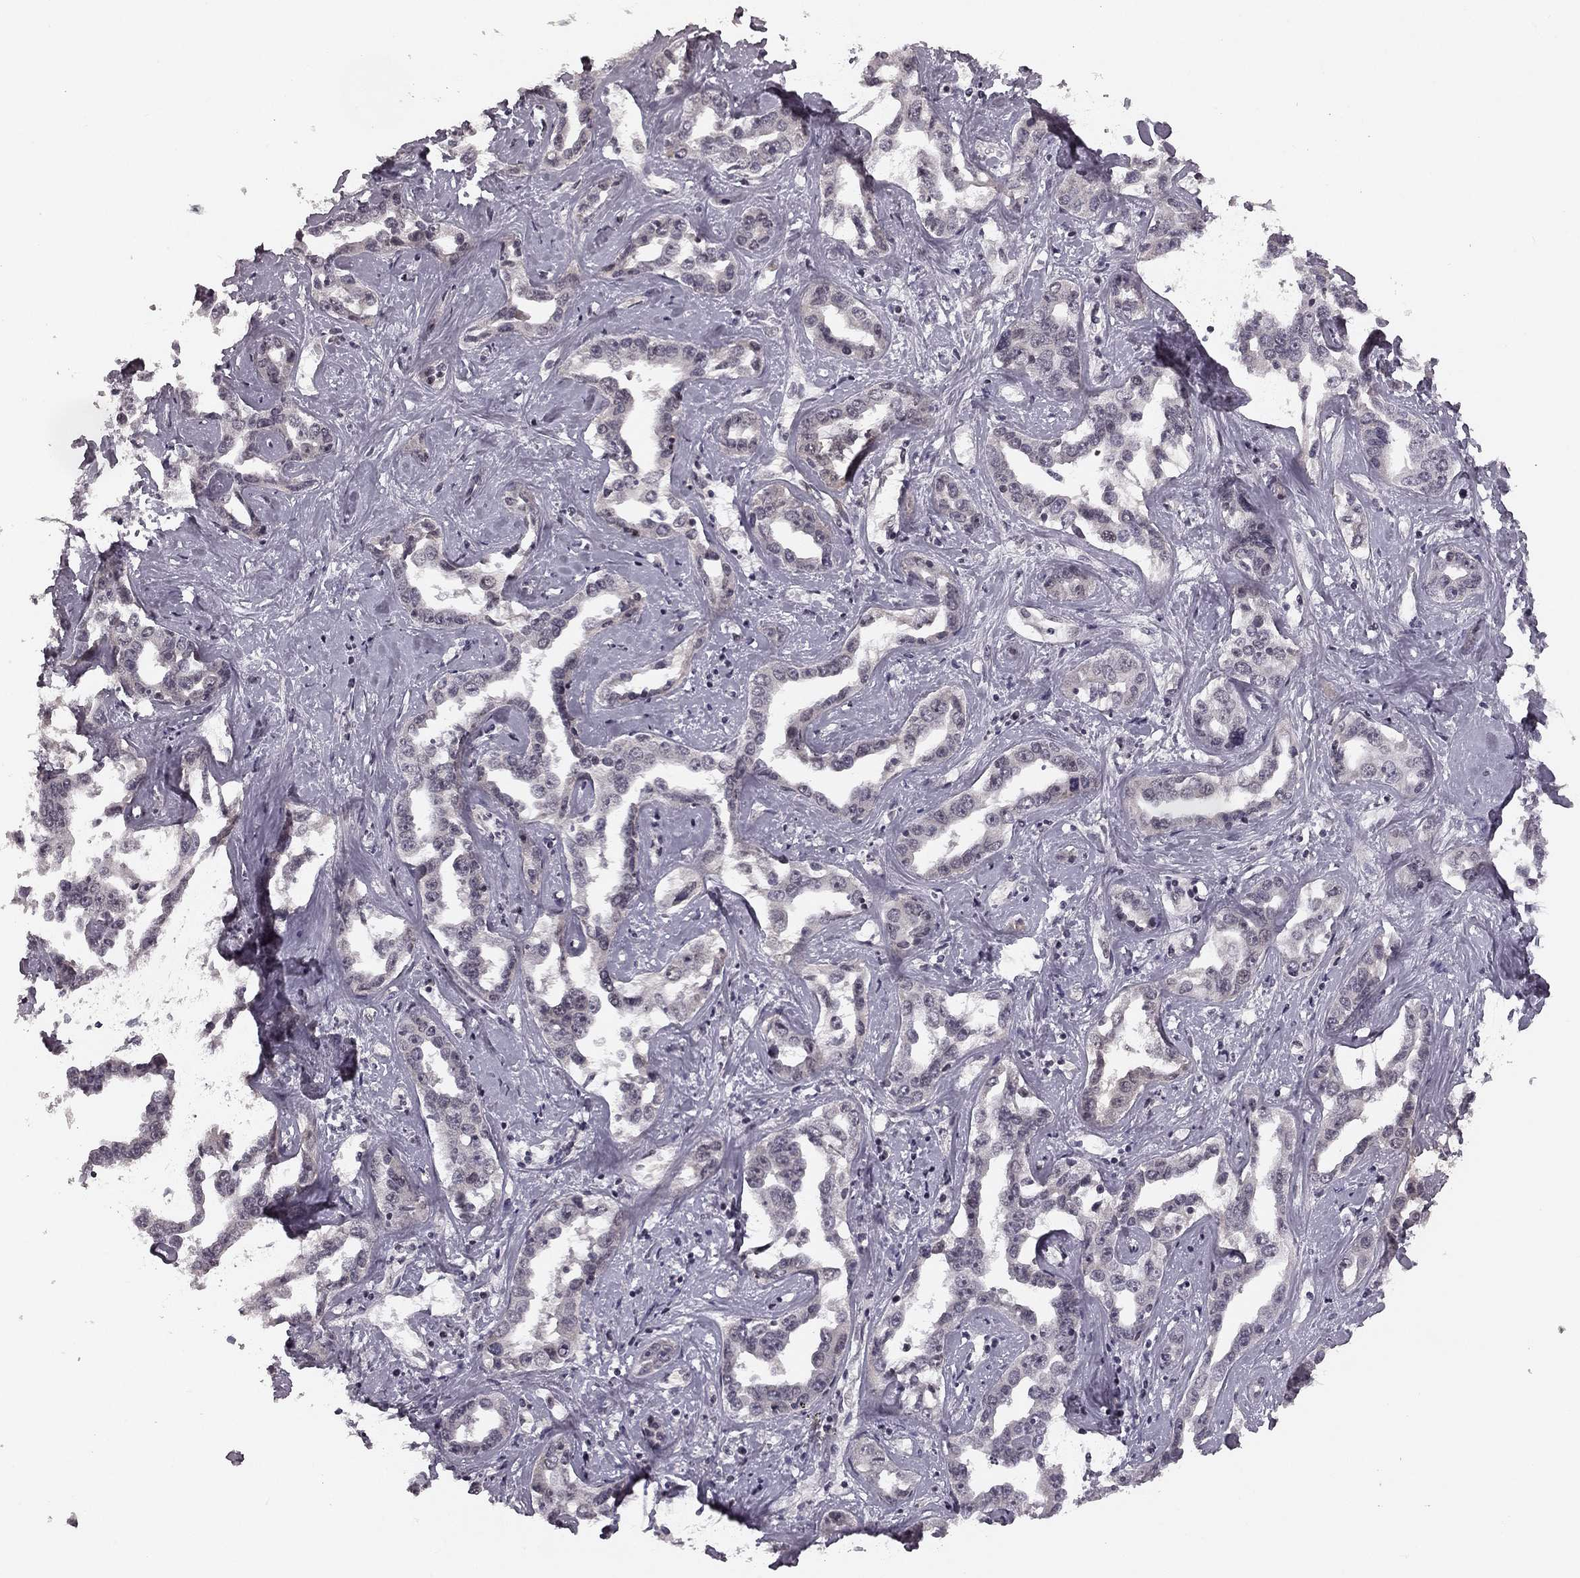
{"staining": {"intensity": "negative", "quantity": "none", "location": "none"}, "tissue": "liver cancer", "cell_type": "Tumor cells", "image_type": "cancer", "snomed": [{"axis": "morphology", "description": "Cholangiocarcinoma"}, {"axis": "topography", "description": "Liver"}], "caption": "Tumor cells are negative for protein expression in human liver cancer (cholangiocarcinoma).", "gene": "HCN4", "patient": {"sex": "male", "age": 59}}